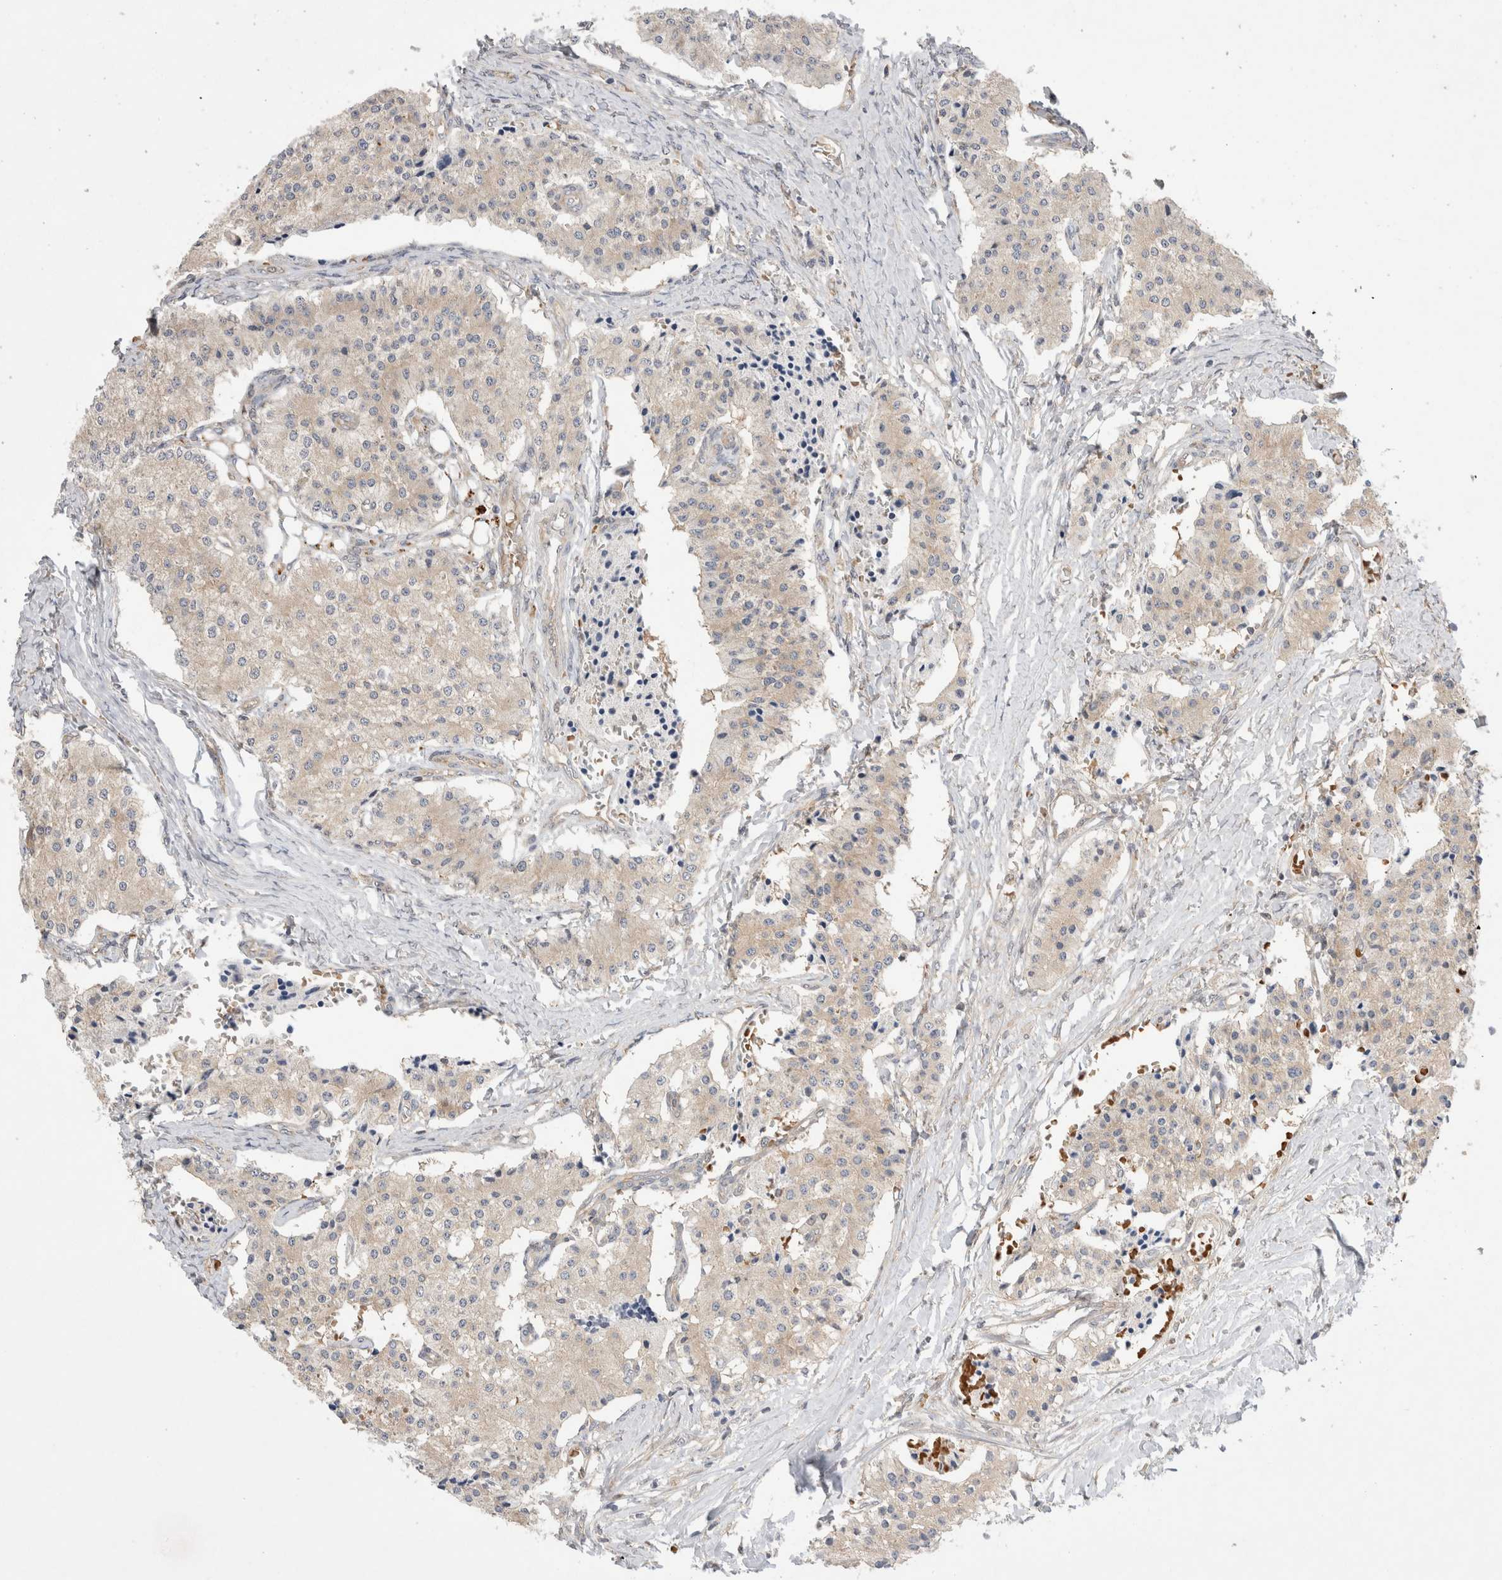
{"staining": {"intensity": "weak", "quantity": ">75%", "location": "cytoplasmic/membranous"}, "tissue": "carcinoid", "cell_type": "Tumor cells", "image_type": "cancer", "snomed": [{"axis": "morphology", "description": "Carcinoid, malignant, NOS"}, {"axis": "topography", "description": "Colon"}], "caption": "Protein positivity by IHC reveals weak cytoplasmic/membranous expression in approximately >75% of tumor cells in carcinoid (malignant). The protein of interest is shown in brown color, while the nuclei are stained blue.", "gene": "EIF3E", "patient": {"sex": "female", "age": 52}}